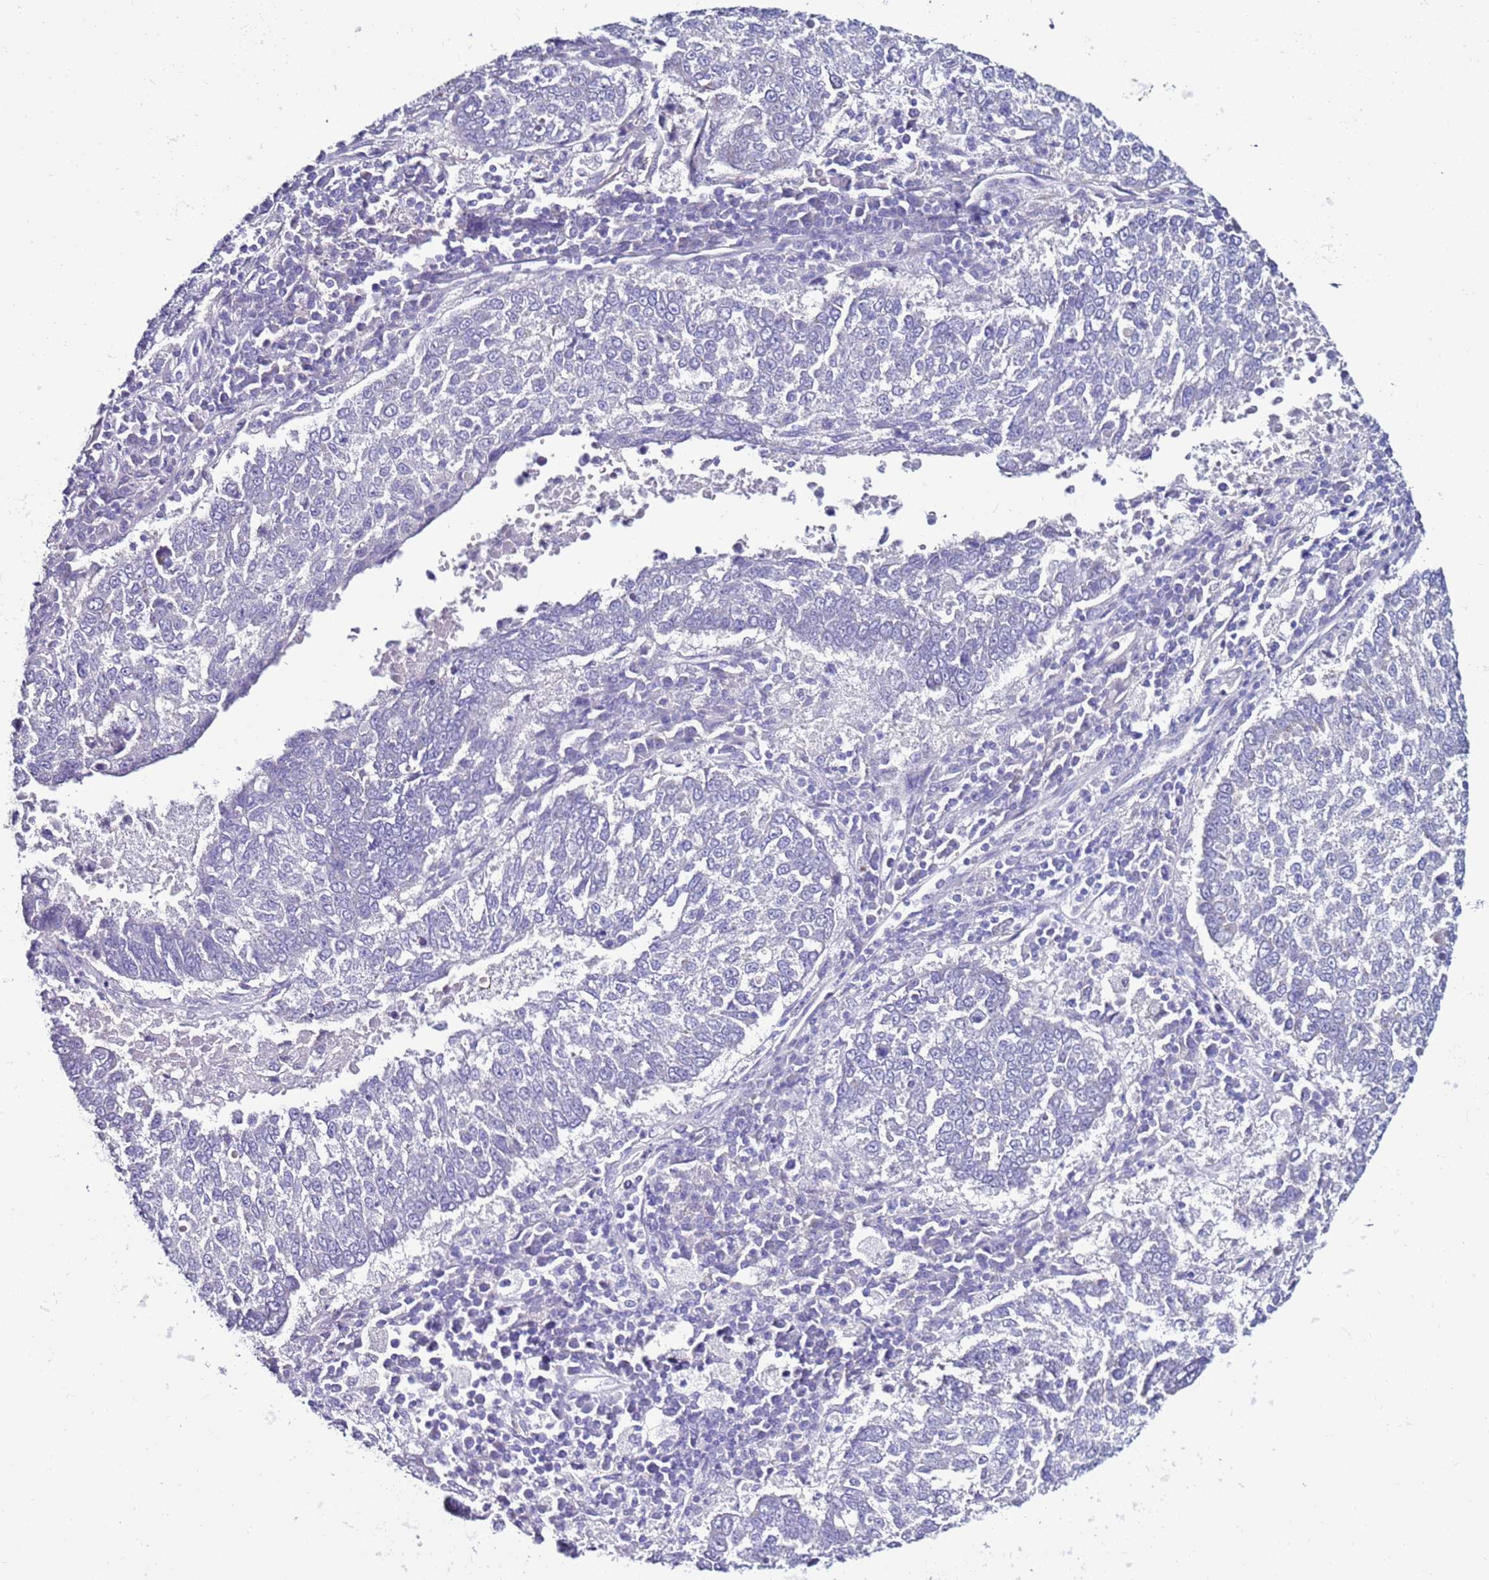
{"staining": {"intensity": "negative", "quantity": "none", "location": "none"}, "tissue": "lung cancer", "cell_type": "Tumor cells", "image_type": "cancer", "snomed": [{"axis": "morphology", "description": "Squamous cell carcinoma, NOS"}, {"axis": "topography", "description": "Lung"}], "caption": "DAB immunohistochemical staining of human lung squamous cell carcinoma exhibits no significant expression in tumor cells.", "gene": "GPN3", "patient": {"sex": "male", "age": 73}}